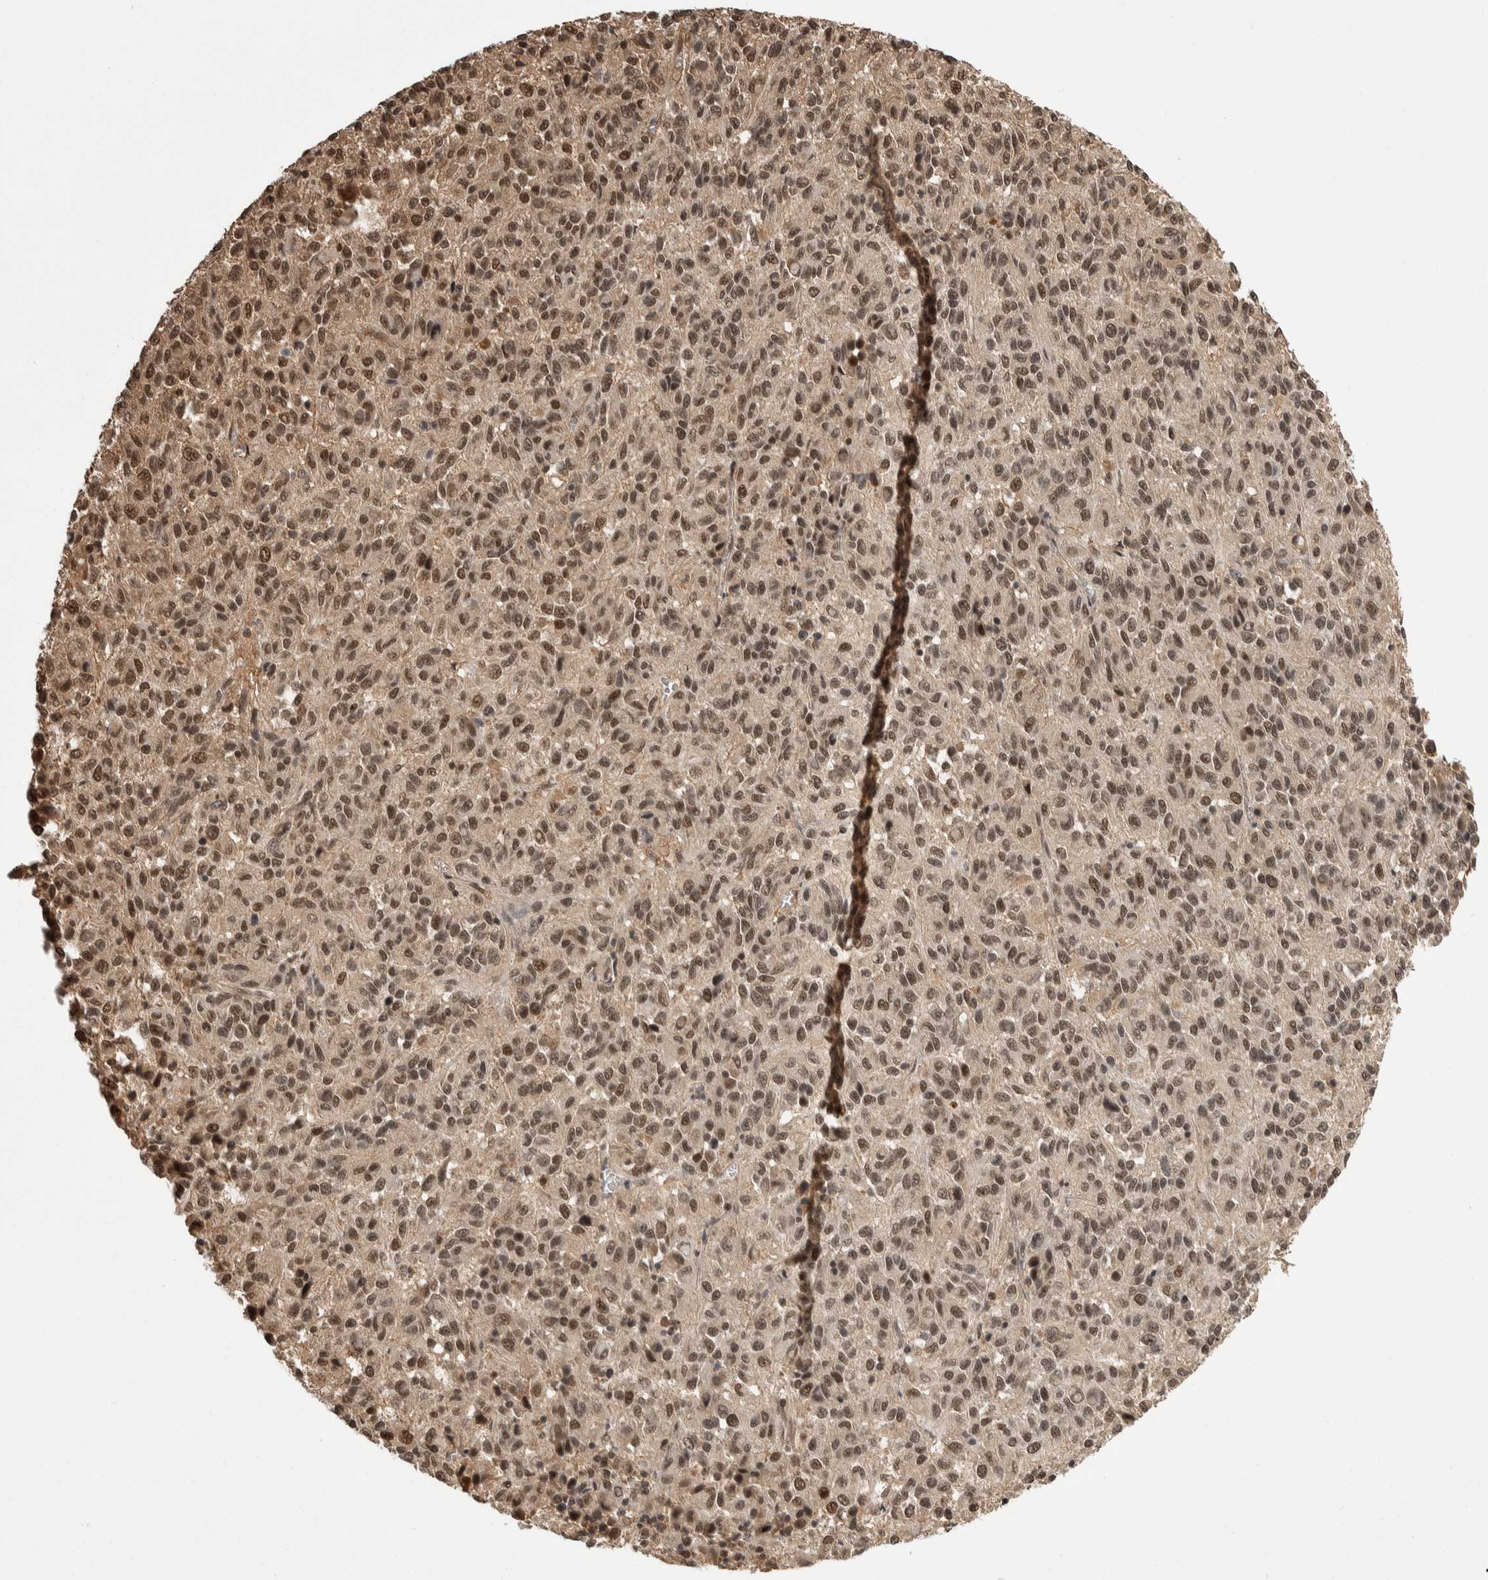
{"staining": {"intensity": "moderate", "quantity": ">75%", "location": "nuclear"}, "tissue": "melanoma", "cell_type": "Tumor cells", "image_type": "cancer", "snomed": [{"axis": "morphology", "description": "Malignant melanoma, Metastatic site"}, {"axis": "topography", "description": "Lung"}], "caption": "Protein analysis of malignant melanoma (metastatic site) tissue demonstrates moderate nuclear positivity in about >75% of tumor cells.", "gene": "ZNF592", "patient": {"sex": "male", "age": 64}}